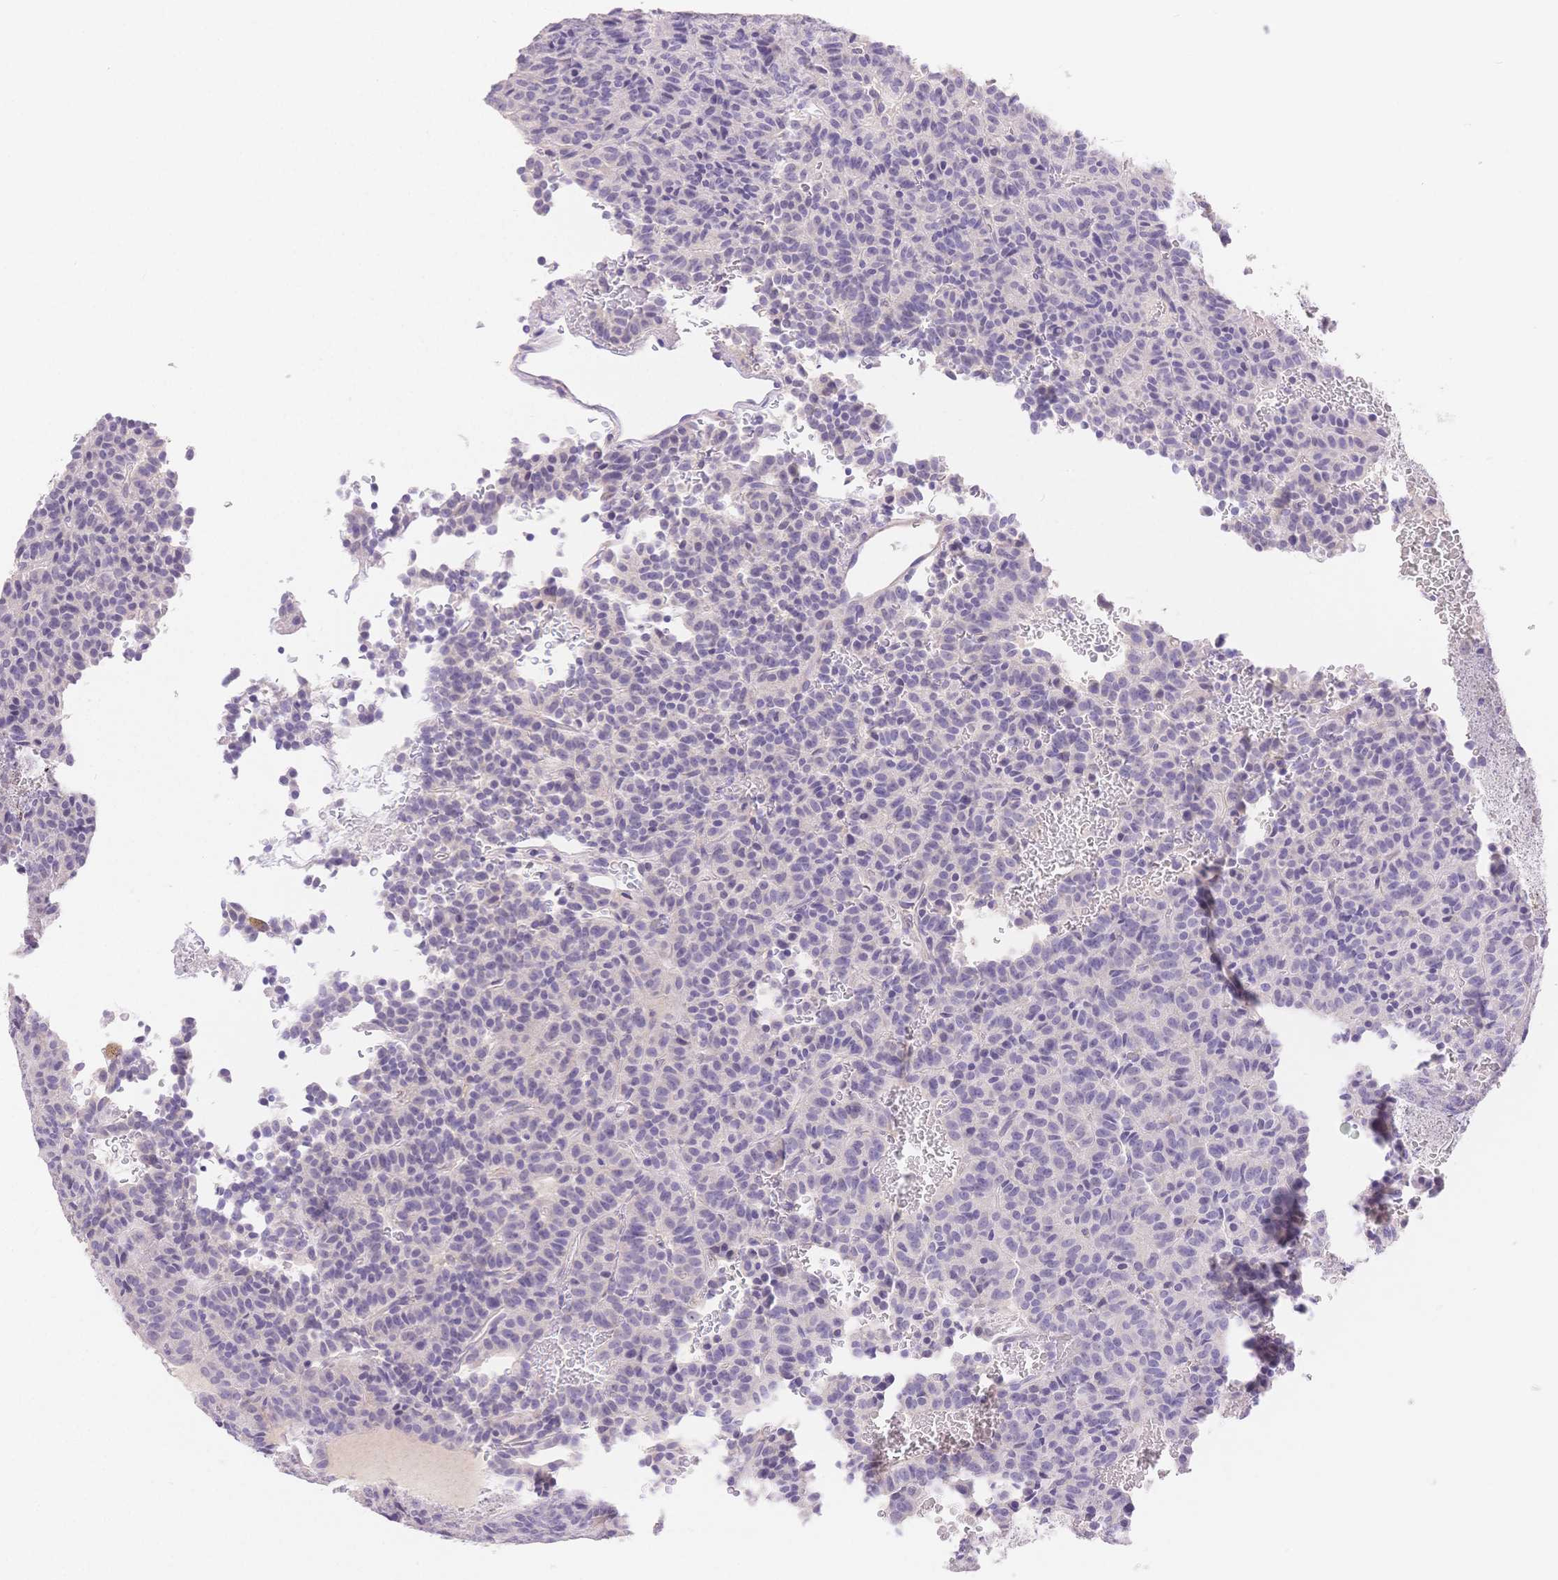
{"staining": {"intensity": "negative", "quantity": "none", "location": "none"}, "tissue": "carcinoid", "cell_type": "Tumor cells", "image_type": "cancer", "snomed": [{"axis": "morphology", "description": "Carcinoid, malignant, NOS"}, {"axis": "topography", "description": "Lung"}], "caption": "An immunohistochemistry (IHC) image of malignant carcinoid is shown. There is no staining in tumor cells of malignant carcinoid. (DAB (3,3'-diaminobenzidine) immunohistochemistry (IHC) visualized using brightfield microscopy, high magnification).", "gene": "MYOM1", "patient": {"sex": "male", "age": 70}}